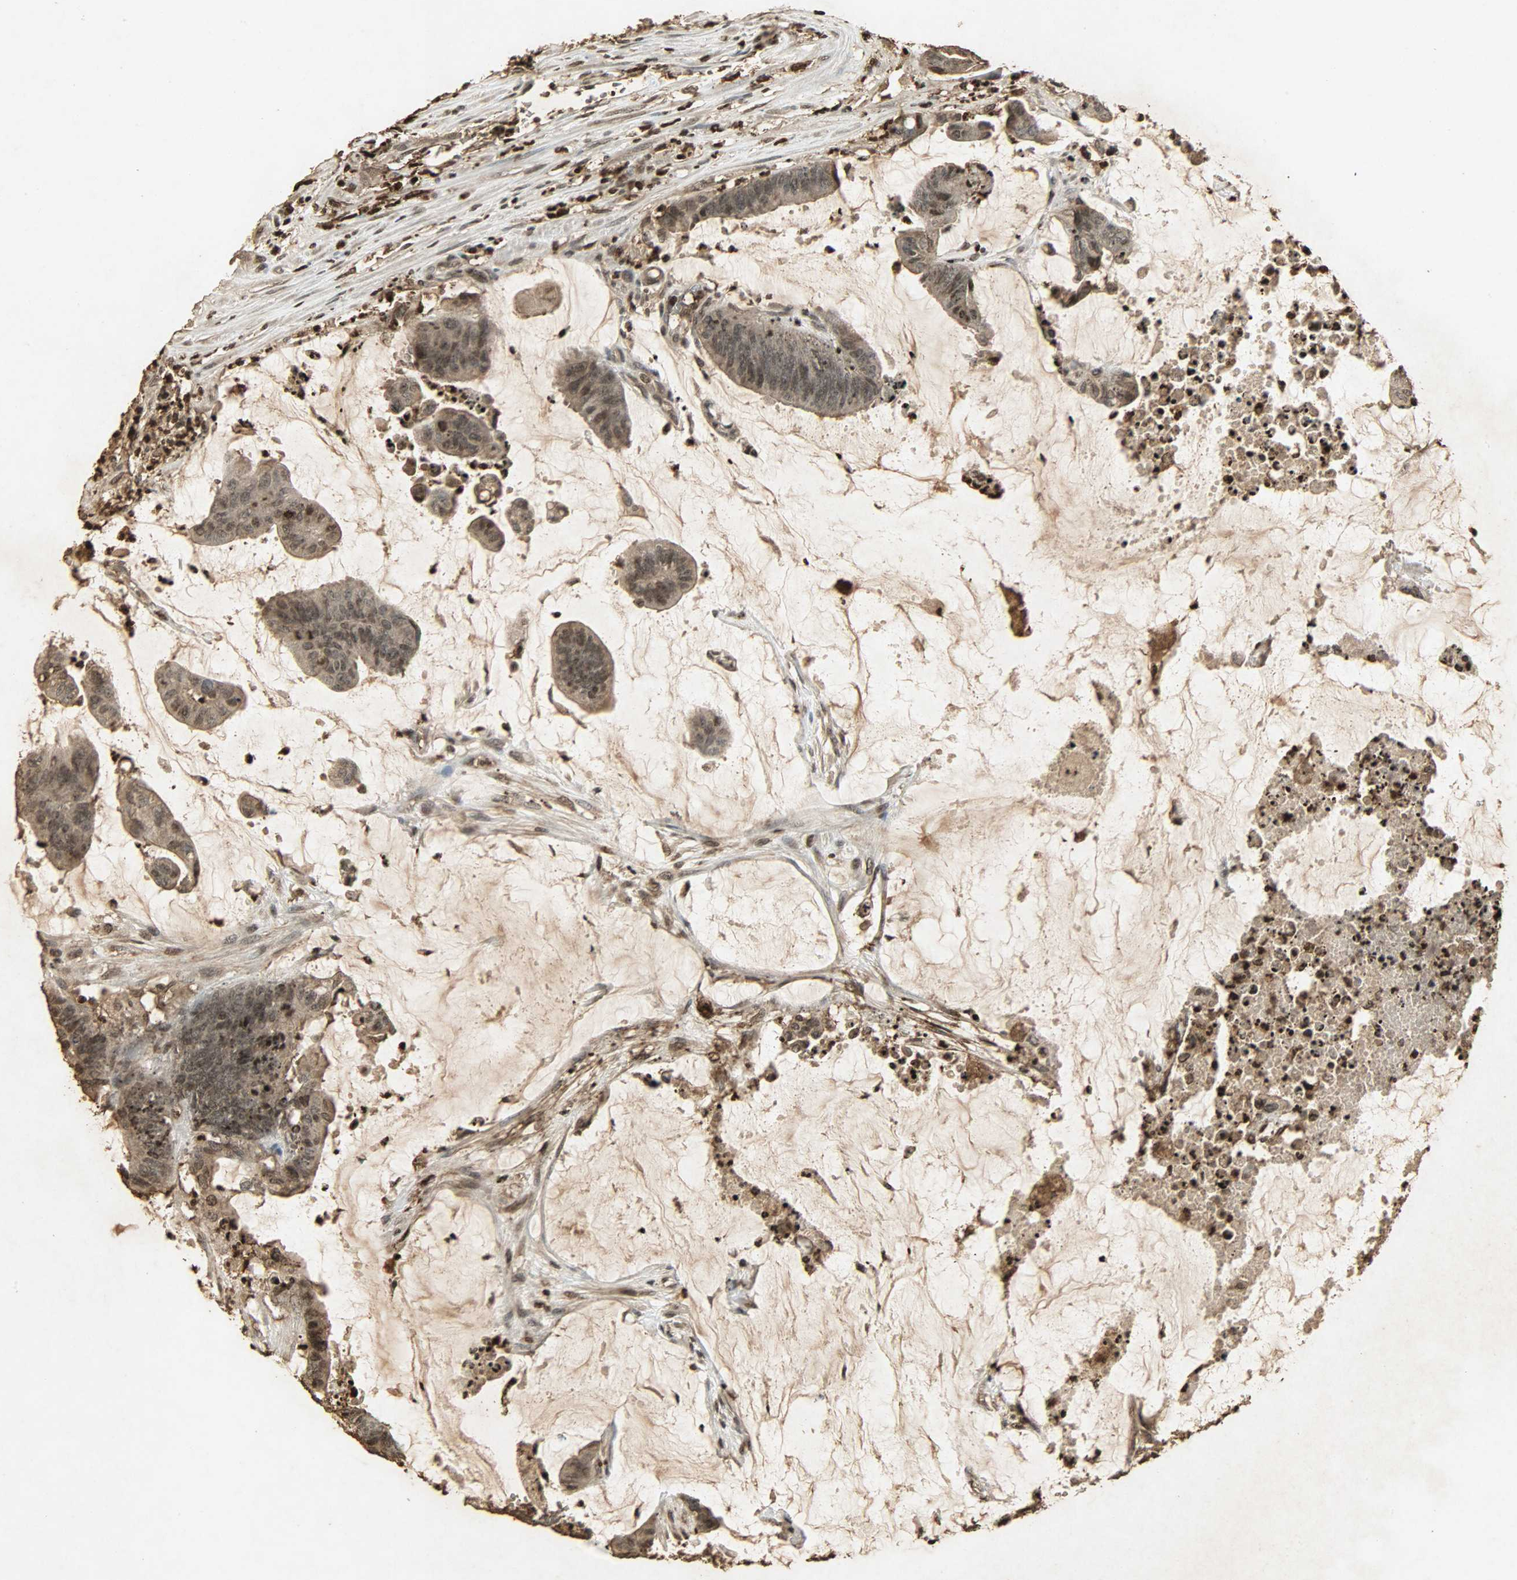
{"staining": {"intensity": "moderate", "quantity": ">75%", "location": "cytoplasmic/membranous,nuclear"}, "tissue": "colorectal cancer", "cell_type": "Tumor cells", "image_type": "cancer", "snomed": [{"axis": "morphology", "description": "Adenocarcinoma, NOS"}, {"axis": "topography", "description": "Rectum"}], "caption": "An IHC histopathology image of neoplastic tissue is shown. Protein staining in brown labels moderate cytoplasmic/membranous and nuclear positivity in colorectal cancer within tumor cells.", "gene": "PPP3R1", "patient": {"sex": "female", "age": 66}}